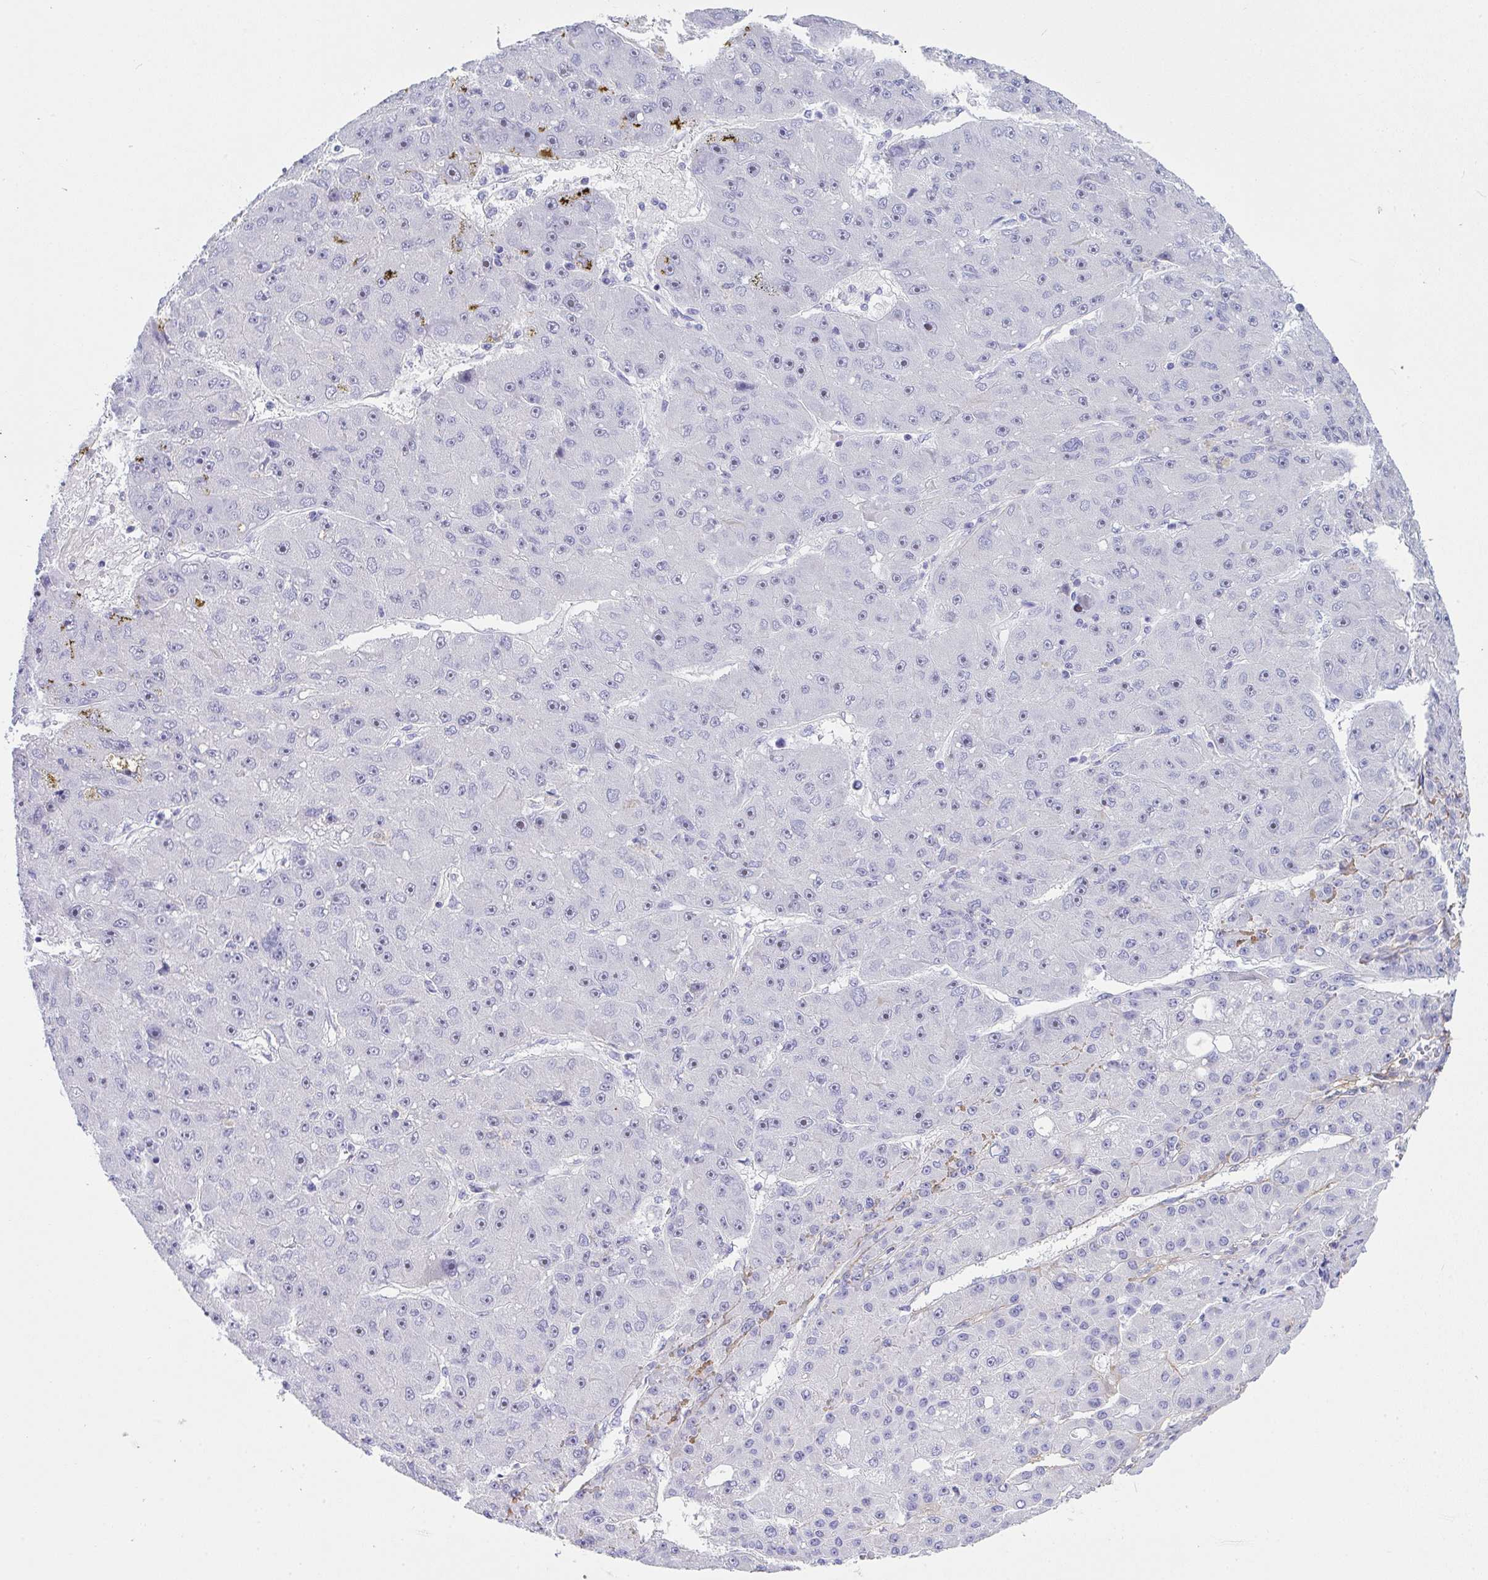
{"staining": {"intensity": "negative", "quantity": "none", "location": "none"}, "tissue": "liver cancer", "cell_type": "Tumor cells", "image_type": "cancer", "snomed": [{"axis": "morphology", "description": "Carcinoma, Hepatocellular, NOS"}, {"axis": "topography", "description": "Liver"}], "caption": "Tumor cells are negative for protein expression in human hepatocellular carcinoma (liver). (IHC, brightfield microscopy, high magnification).", "gene": "LHFPL6", "patient": {"sex": "male", "age": 67}}